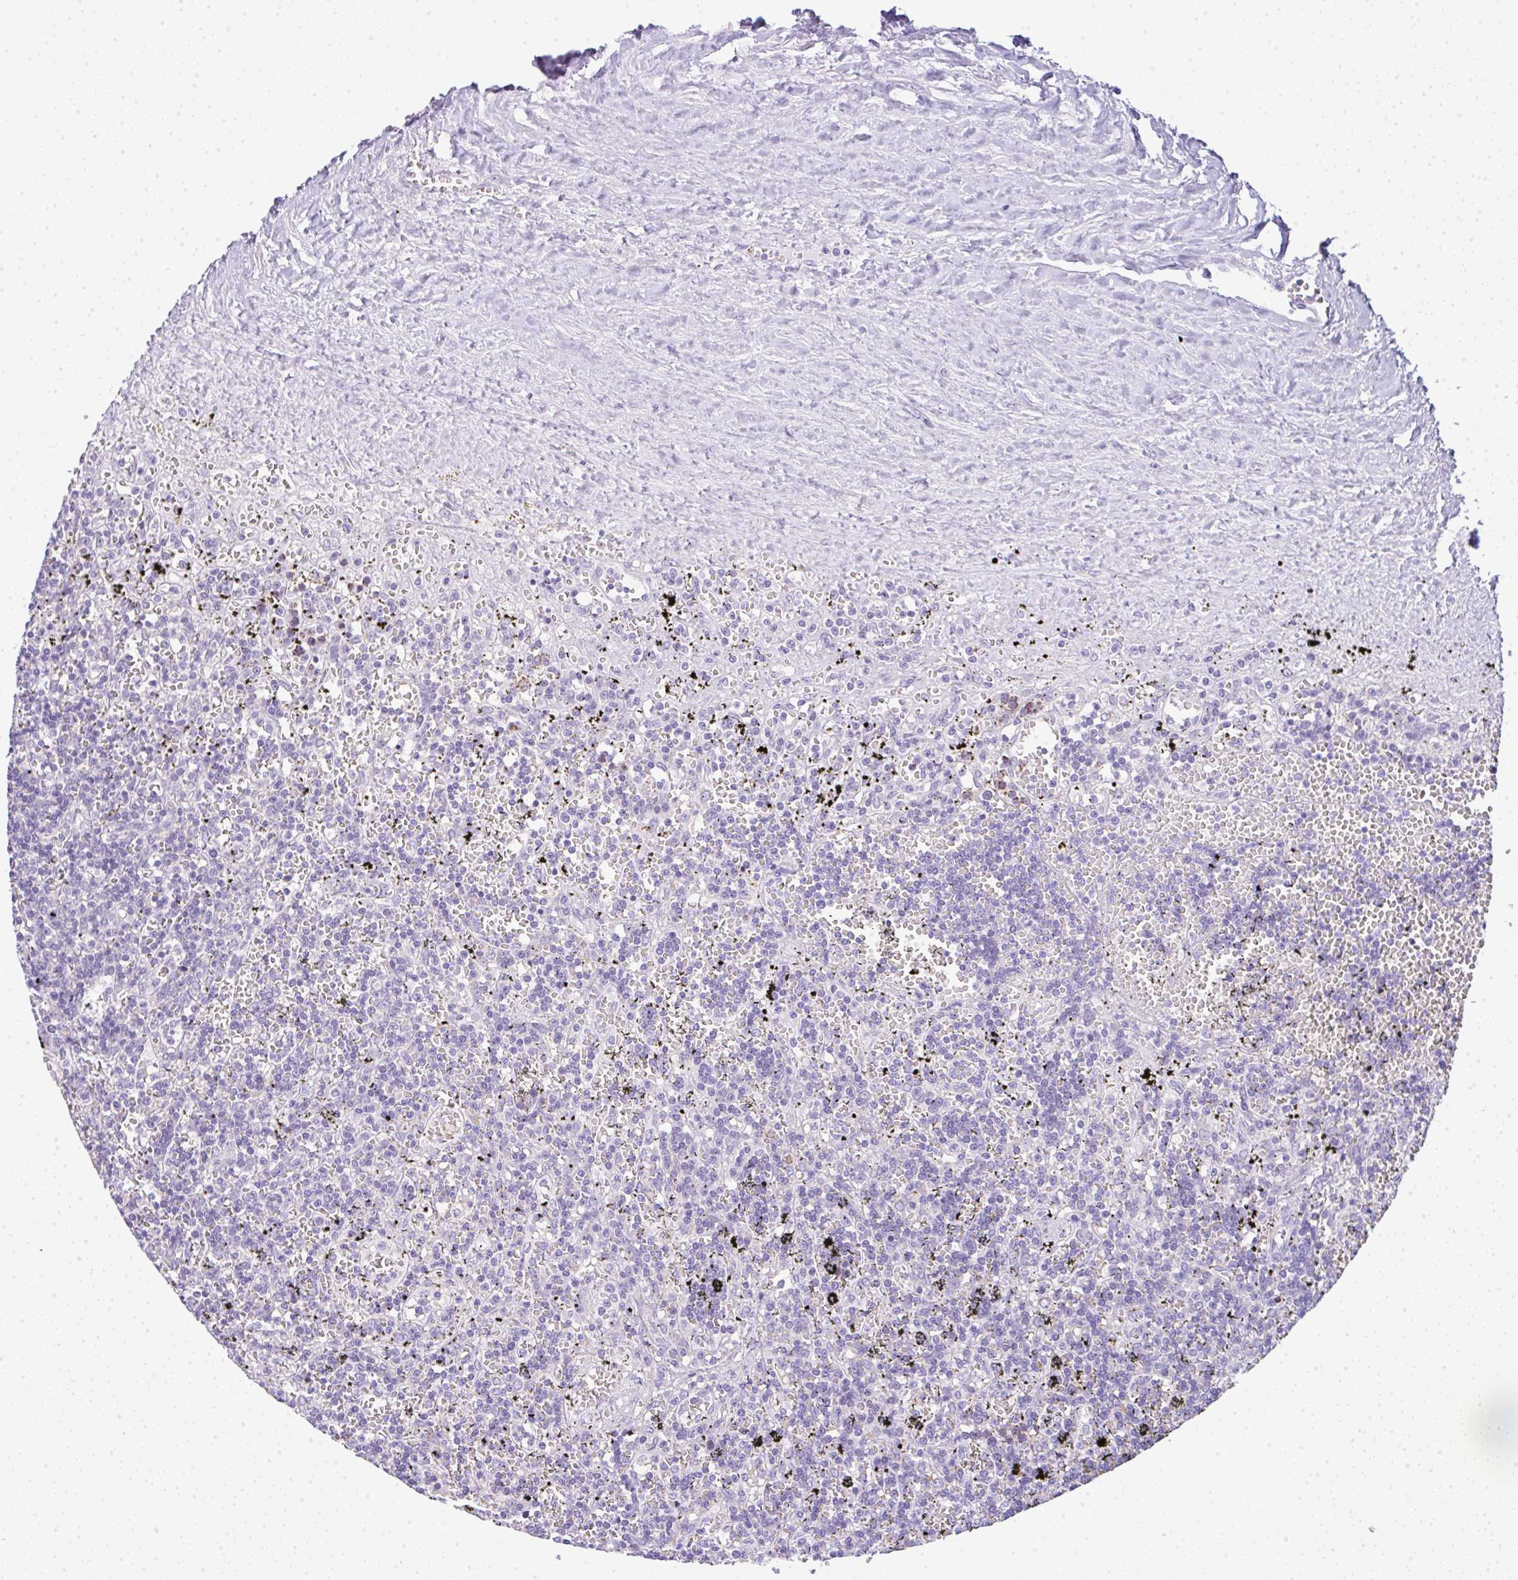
{"staining": {"intensity": "negative", "quantity": "none", "location": "none"}, "tissue": "lymphoma", "cell_type": "Tumor cells", "image_type": "cancer", "snomed": [{"axis": "morphology", "description": "Malignant lymphoma, non-Hodgkin's type, Low grade"}, {"axis": "topography", "description": "Spleen"}], "caption": "Immunohistochemical staining of malignant lymphoma, non-Hodgkin's type (low-grade) displays no significant staining in tumor cells.", "gene": "LPAR4", "patient": {"sex": "male", "age": 60}}